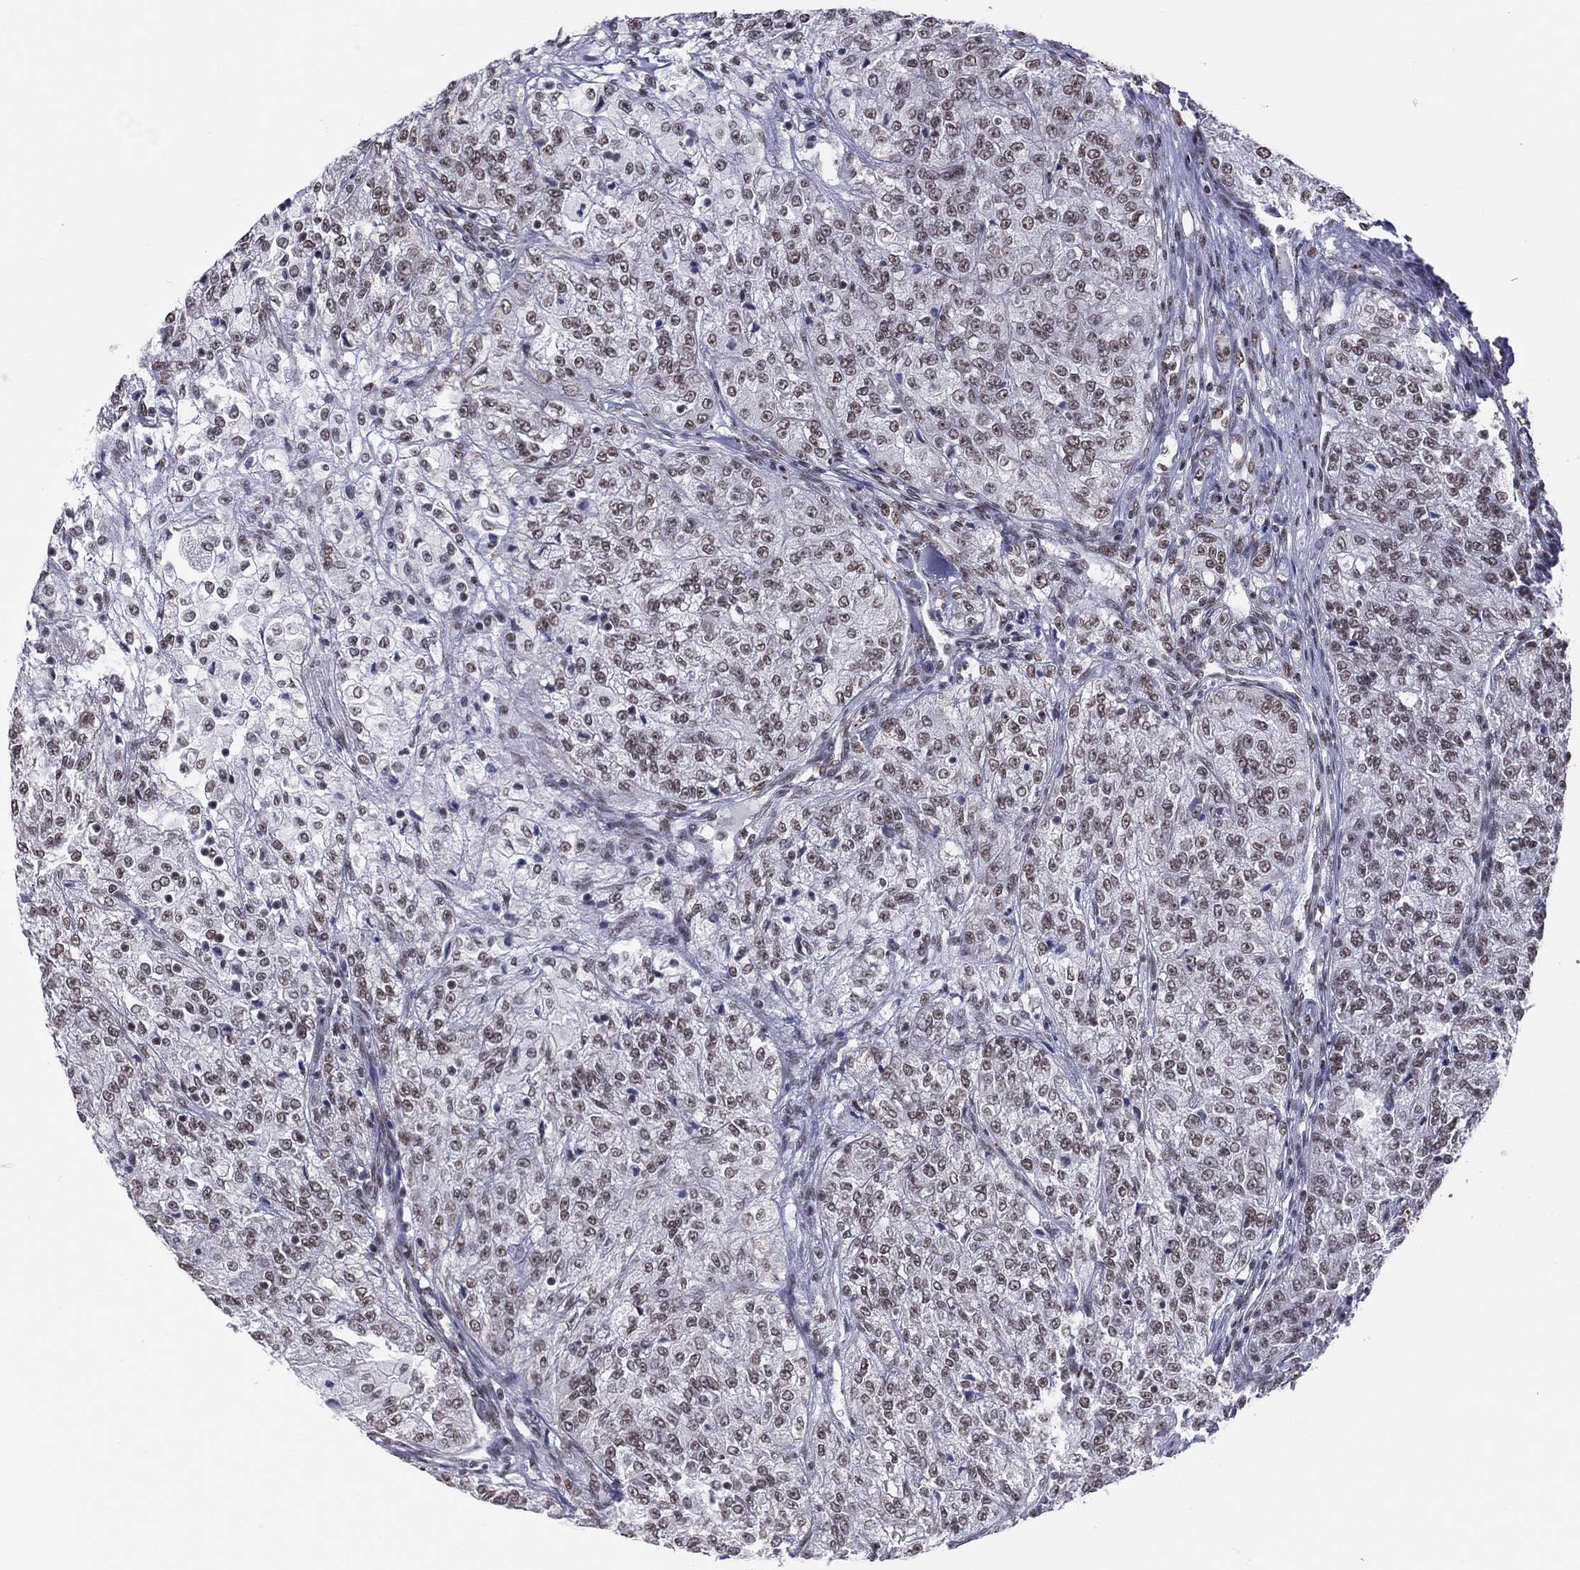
{"staining": {"intensity": "strong", "quantity": "25%-75%", "location": "nuclear"}, "tissue": "renal cancer", "cell_type": "Tumor cells", "image_type": "cancer", "snomed": [{"axis": "morphology", "description": "Adenocarcinoma, NOS"}, {"axis": "topography", "description": "Kidney"}], "caption": "A brown stain labels strong nuclear positivity of a protein in human renal cancer tumor cells.", "gene": "ZNF7", "patient": {"sex": "female", "age": 63}}